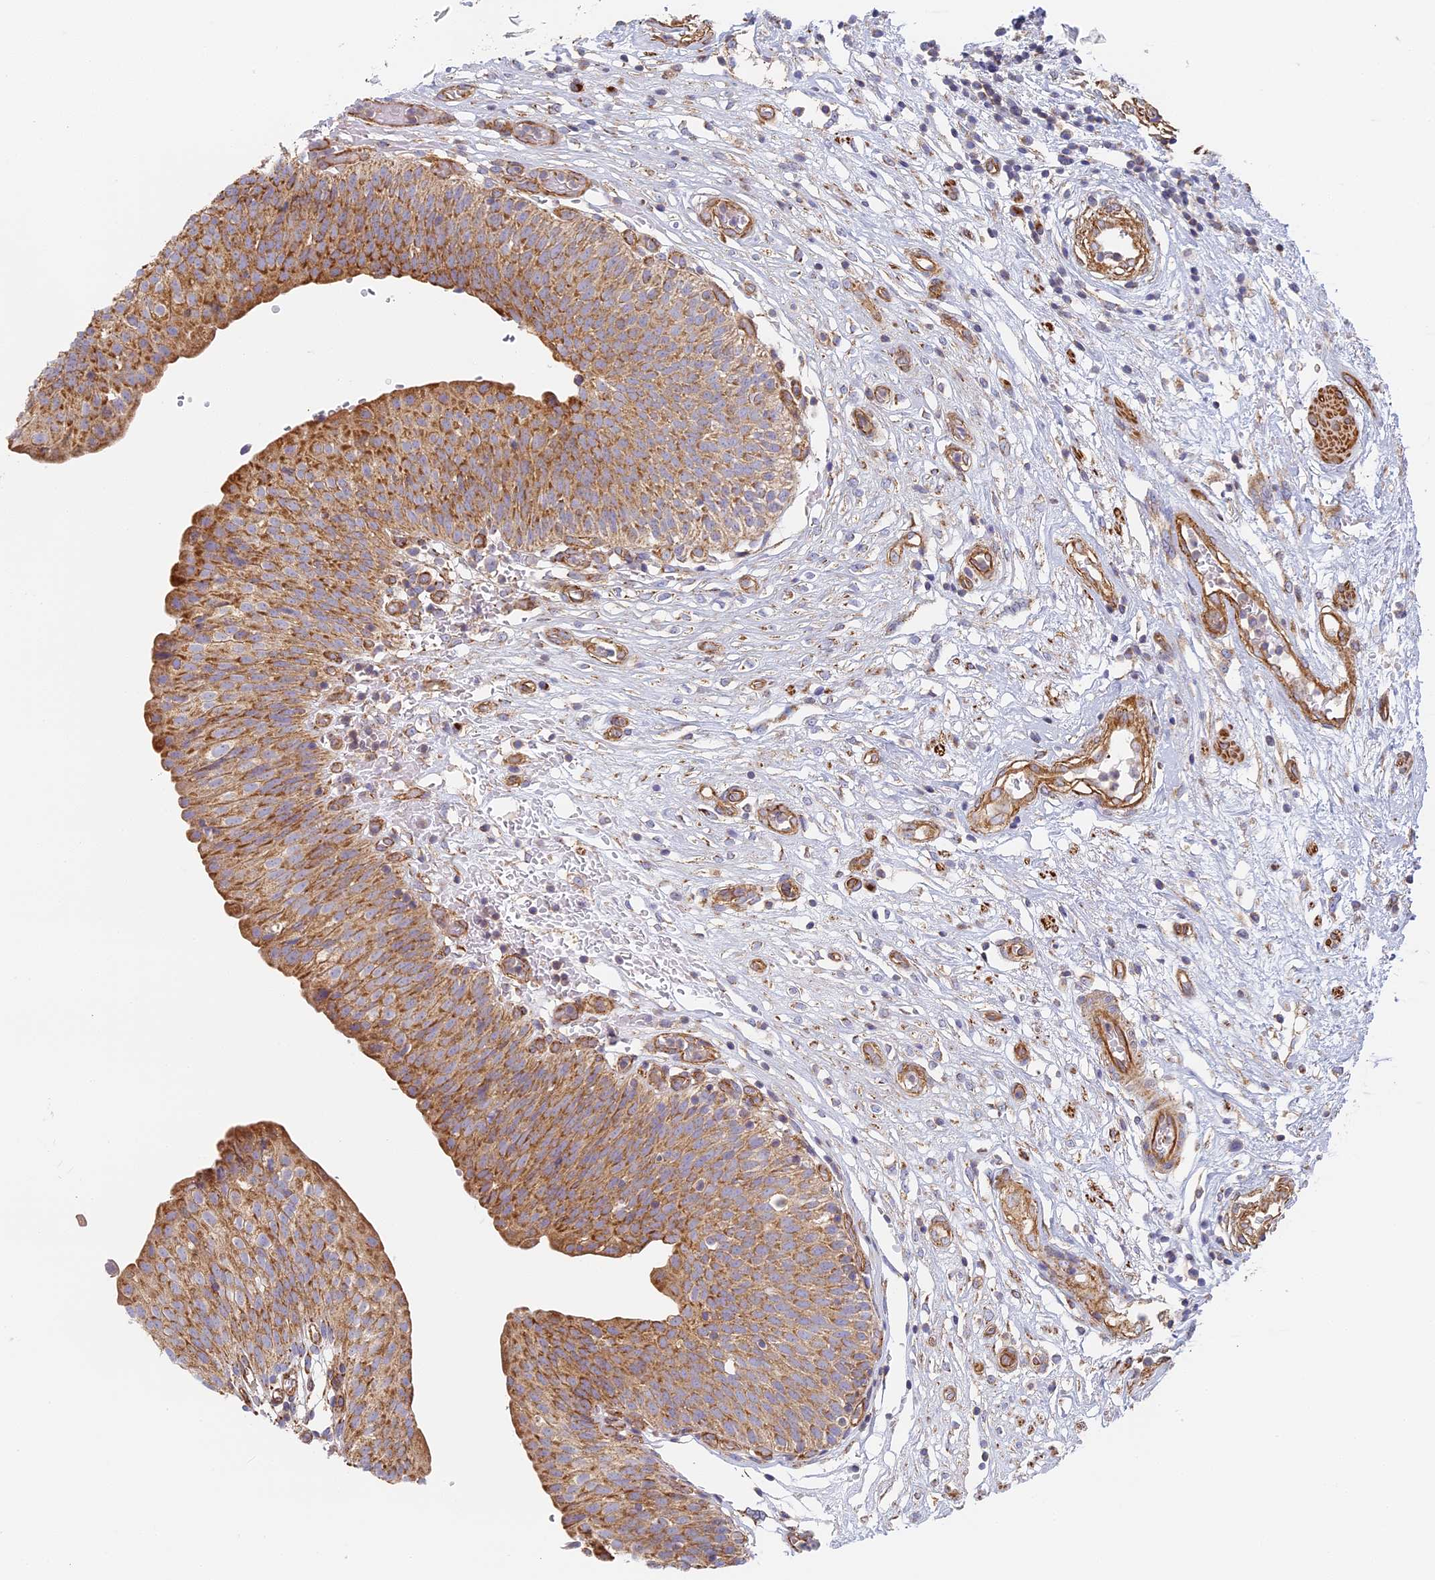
{"staining": {"intensity": "moderate", "quantity": ">75%", "location": "cytoplasmic/membranous"}, "tissue": "urinary bladder", "cell_type": "Urothelial cells", "image_type": "normal", "snomed": [{"axis": "morphology", "description": "Normal tissue, NOS"}, {"axis": "topography", "description": "Urinary bladder"}], "caption": "Protein analysis of unremarkable urinary bladder demonstrates moderate cytoplasmic/membranous positivity in about >75% of urothelial cells.", "gene": "DDA1", "patient": {"sex": "male", "age": 55}}